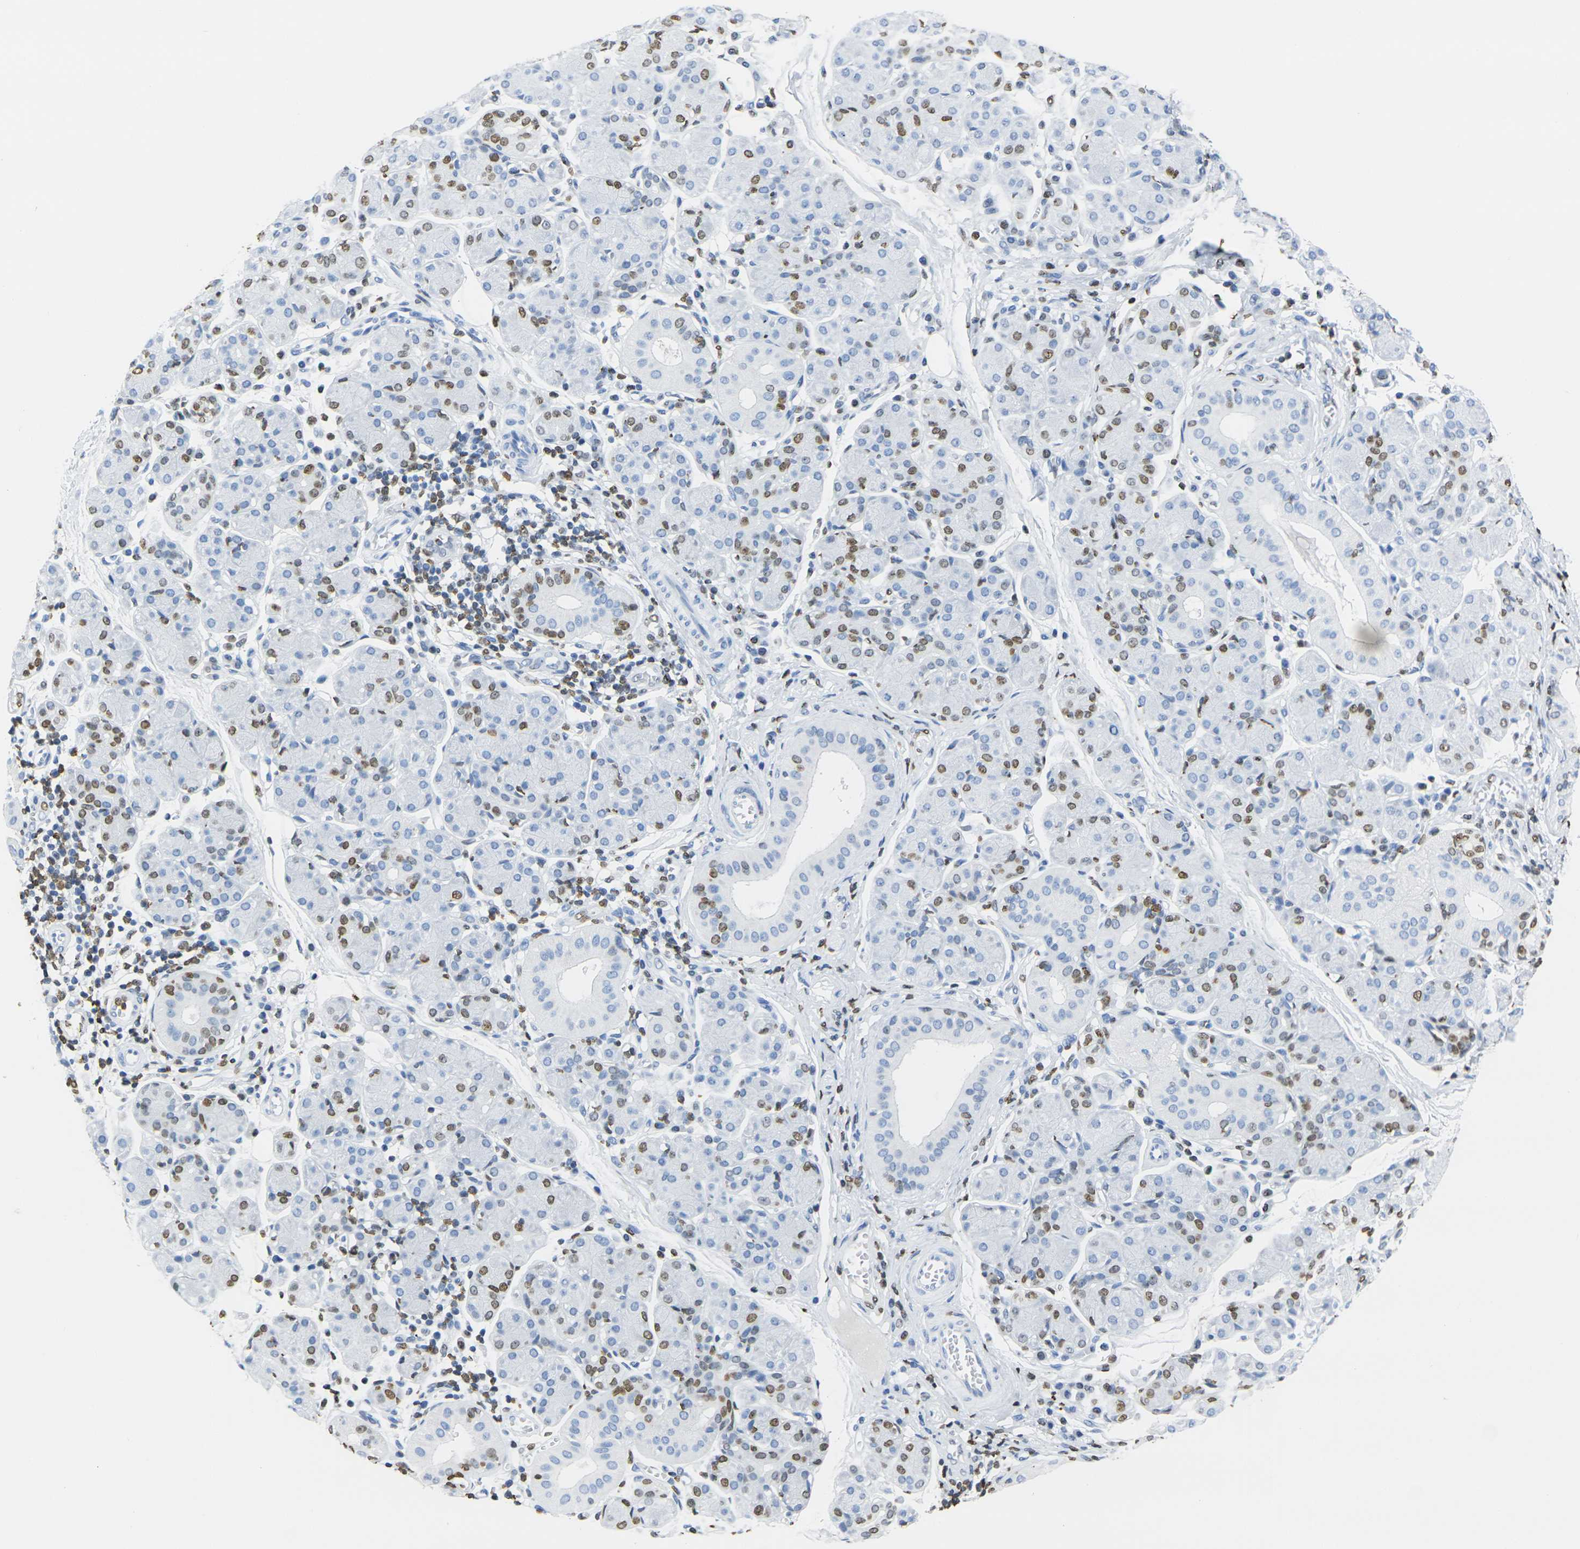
{"staining": {"intensity": "strong", "quantity": "<25%", "location": "nuclear"}, "tissue": "salivary gland", "cell_type": "Glandular cells", "image_type": "normal", "snomed": [{"axis": "morphology", "description": "Normal tissue, NOS"}, {"axis": "morphology", "description": "Inflammation, NOS"}, {"axis": "topography", "description": "Lymph node"}, {"axis": "topography", "description": "Salivary gland"}], "caption": "Strong nuclear positivity for a protein is appreciated in approximately <25% of glandular cells of unremarkable salivary gland using immunohistochemistry (IHC).", "gene": "DRAXIN", "patient": {"sex": "male", "age": 3}}